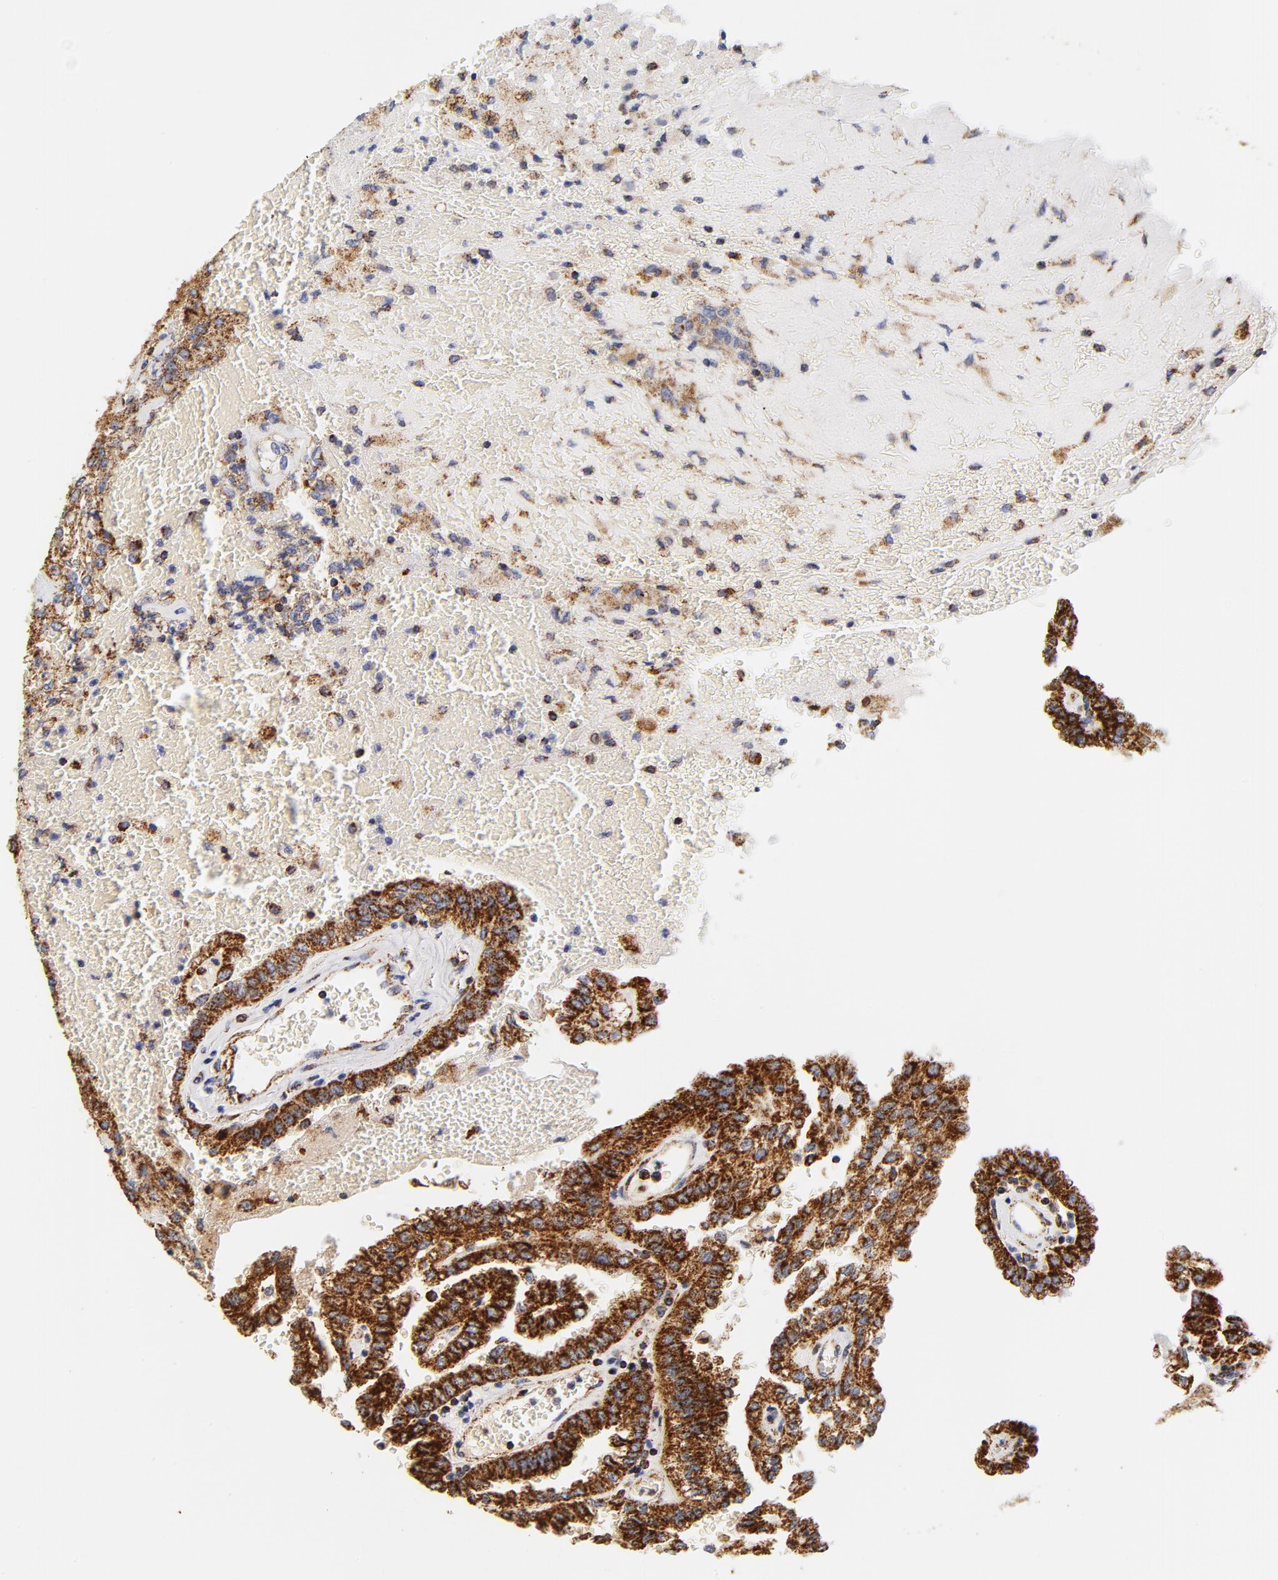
{"staining": {"intensity": "strong", "quantity": ">75%", "location": "cytoplasmic/membranous"}, "tissue": "renal cancer", "cell_type": "Tumor cells", "image_type": "cancer", "snomed": [{"axis": "morphology", "description": "Inflammation, NOS"}, {"axis": "morphology", "description": "Adenocarcinoma, NOS"}, {"axis": "topography", "description": "Kidney"}], "caption": "The histopathology image demonstrates immunohistochemical staining of adenocarcinoma (renal). There is strong cytoplasmic/membranous expression is identified in approximately >75% of tumor cells. Immunohistochemistry stains the protein in brown and the nuclei are stained blue.", "gene": "ECHS1", "patient": {"sex": "male", "age": 68}}